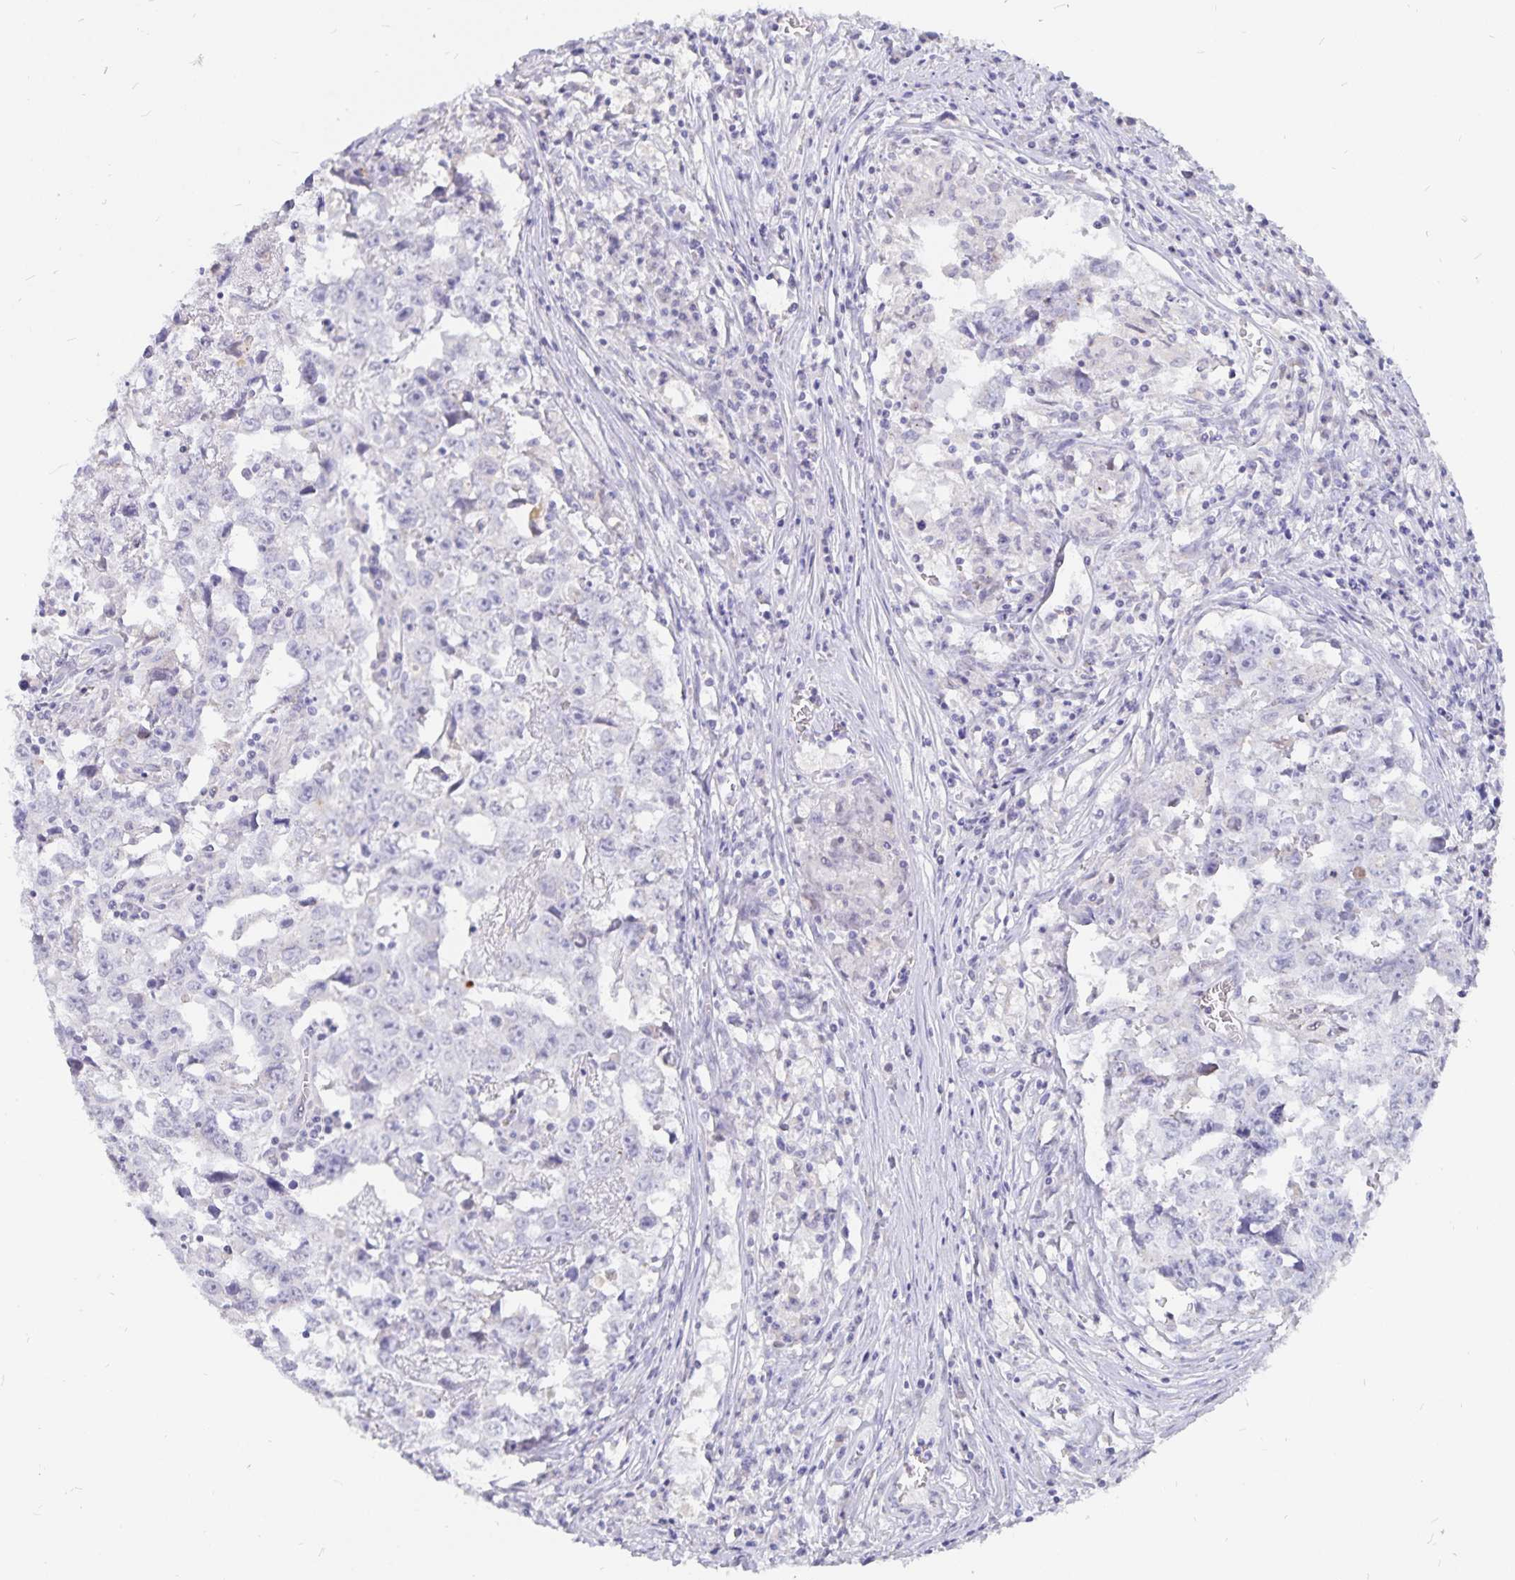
{"staining": {"intensity": "negative", "quantity": "none", "location": "none"}, "tissue": "testis cancer", "cell_type": "Tumor cells", "image_type": "cancer", "snomed": [{"axis": "morphology", "description": "Carcinoma, Embryonal, NOS"}, {"axis": "topography", "description": "Testis"}], "caption": "Testis embryonal carcinoma stained for a protein using IHC exhibits no expression tumor cells.", "gene": "PKHD1", "patient": {"sex": "male", "age": 22}}